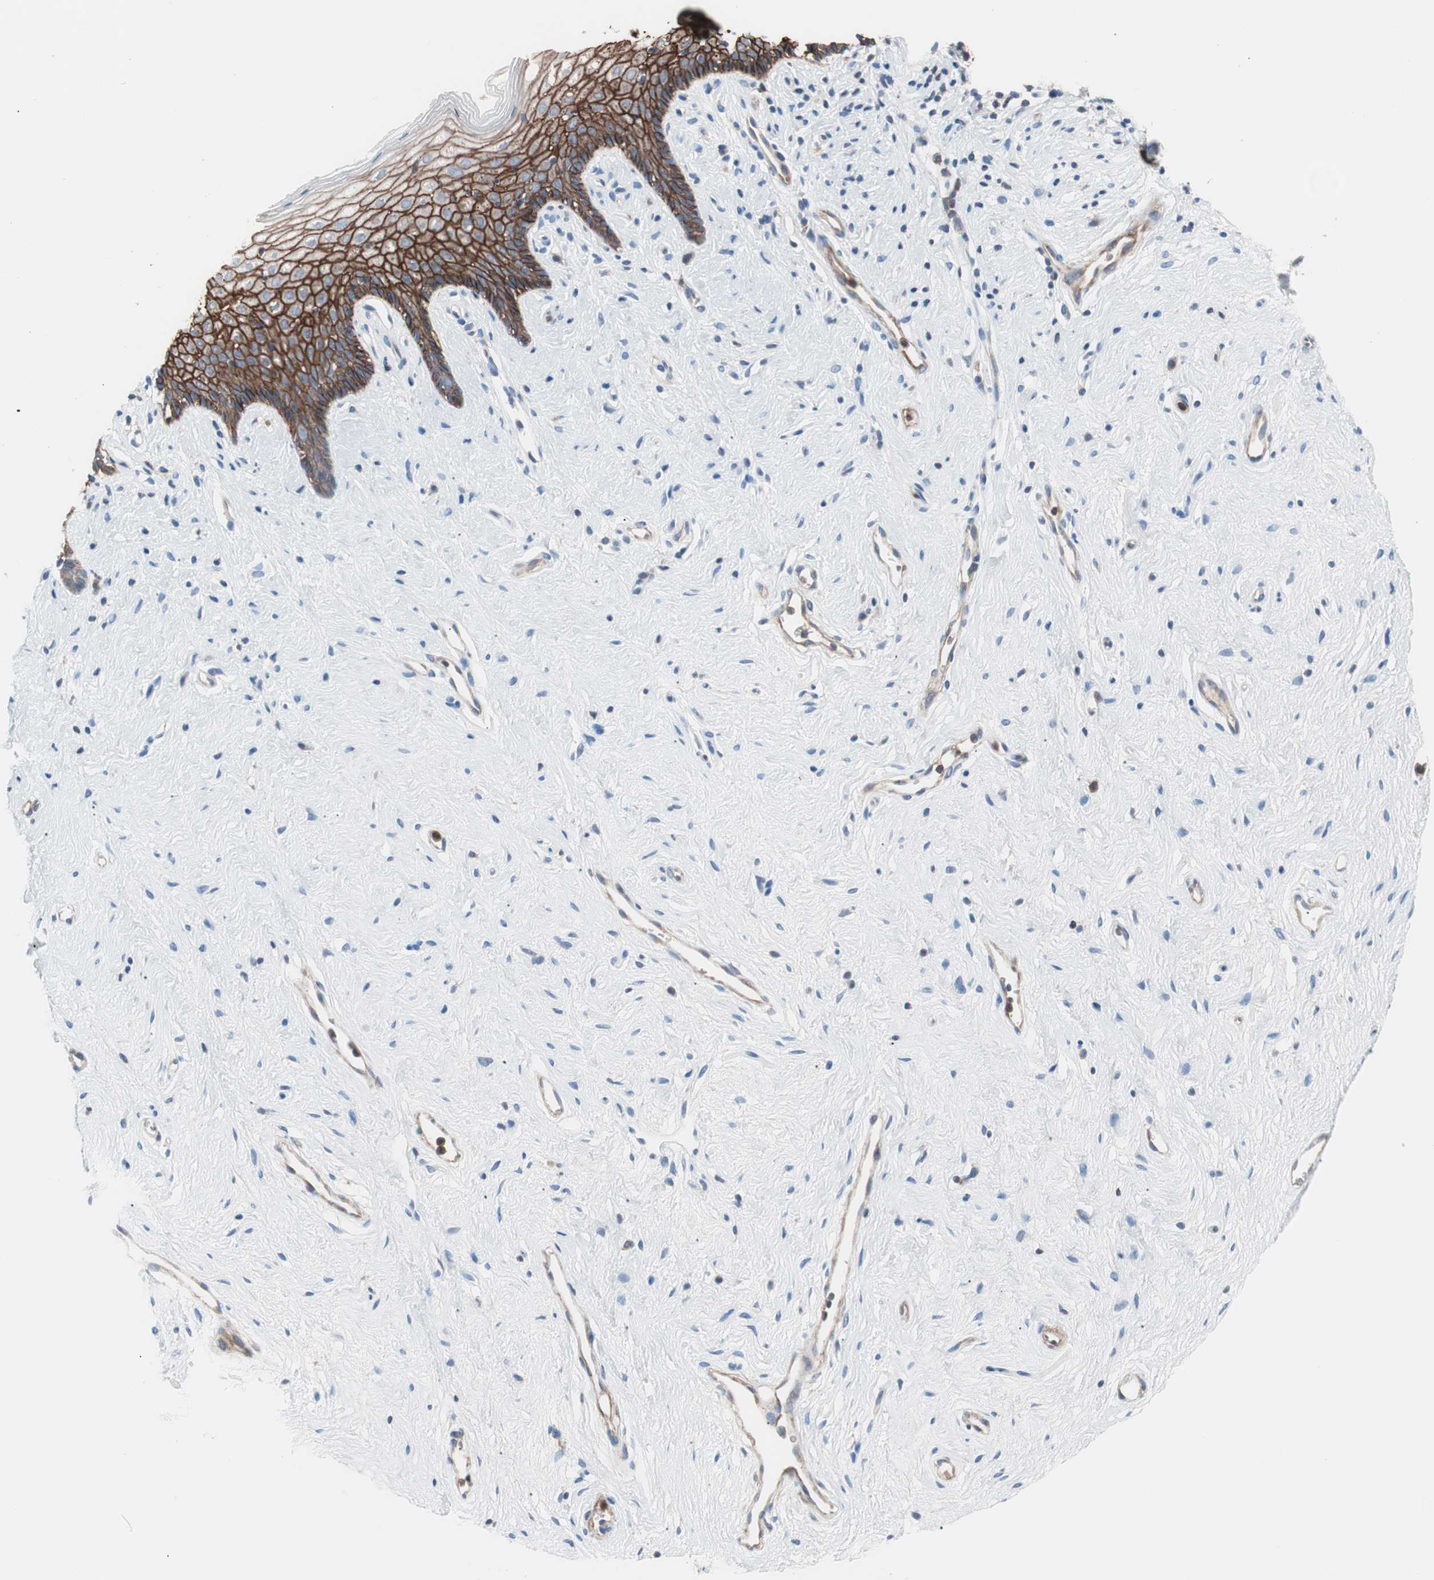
{"staining": {"intensity": "strong", "quantity": ">75%", "location": "cytoplasmic/membranous"}, "tissue": "vagina", "cell_type": "Squamous epithelial cells", "image_type": "normal", "snomed": [{"axis": "morphology", "description": "Normal tissue, NOS"}, {"axis": "topography", "description": "Vagina"}], "caption": "Squamous epithelial cells exhibit strong cytoplasmic/membranous expression in about >75% of cells in benign vagina. Nuclei are stained in blue.", "gene": "GPR160", "patient": {"sex": "female", "age": 44}}